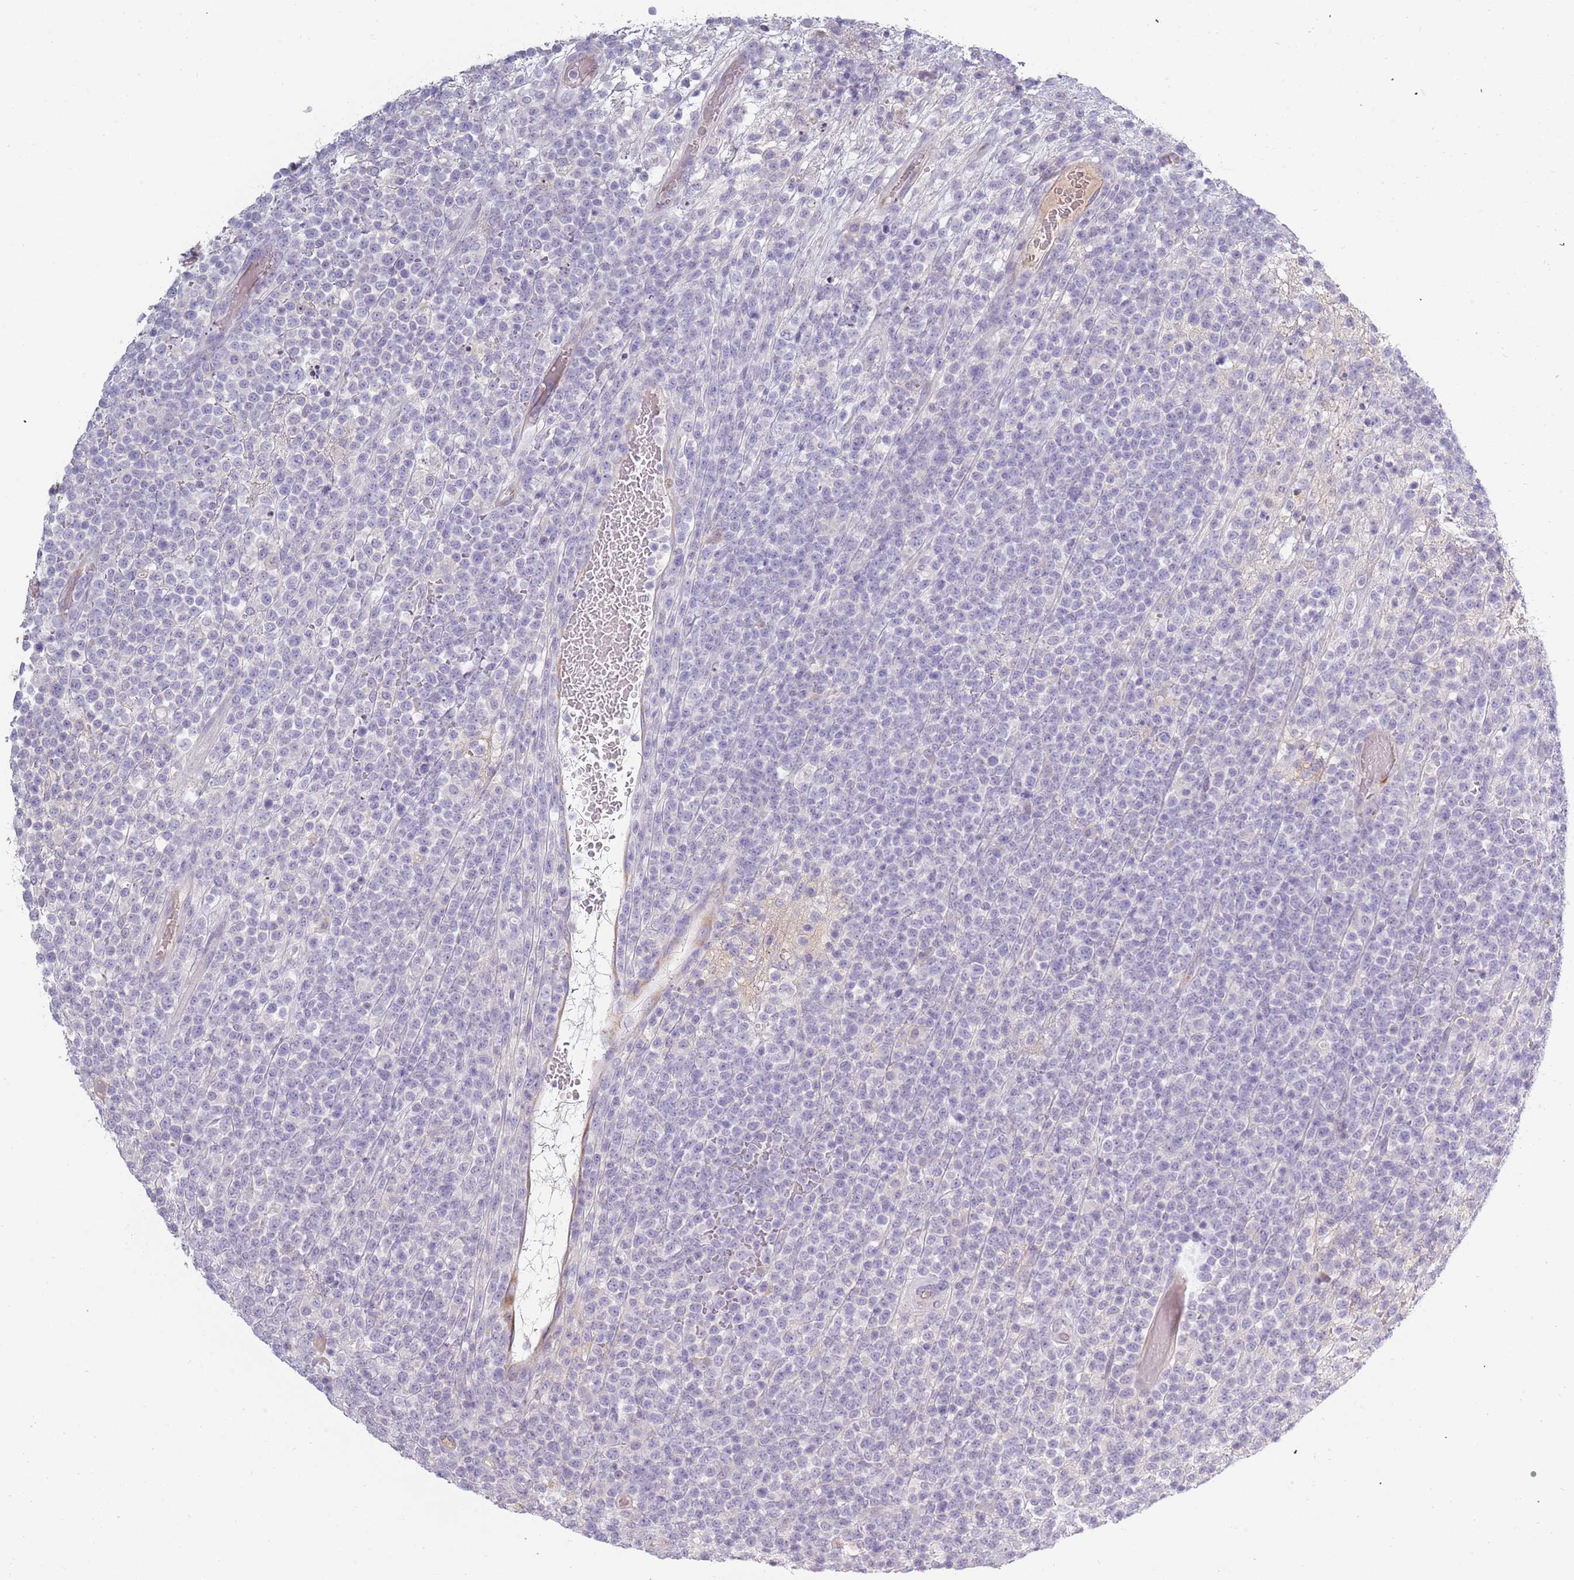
{"staining": {"intensity": "negative", "quantity": "none", "location": "none"}, "tissue": "lymphoma", "cell_type": "Tumor cells", "image_type": "cancer", "snomed": [{"axis": "morphology", "description": "Malignant lymphoma, non-Hodgkin's type, High grade"}, {"axis": "topography", "description": "Colon"}], "caption": "Immunohistochemistry (IHC) photomicrograph of malignant lymphoma, non-Hodgkin's type (high-grade) stained for a protein (brown), which demonstrates no expression in tumor cells.", "gene": "TNFRSF6B", "patient": {"sex": "female", "age": 53}}